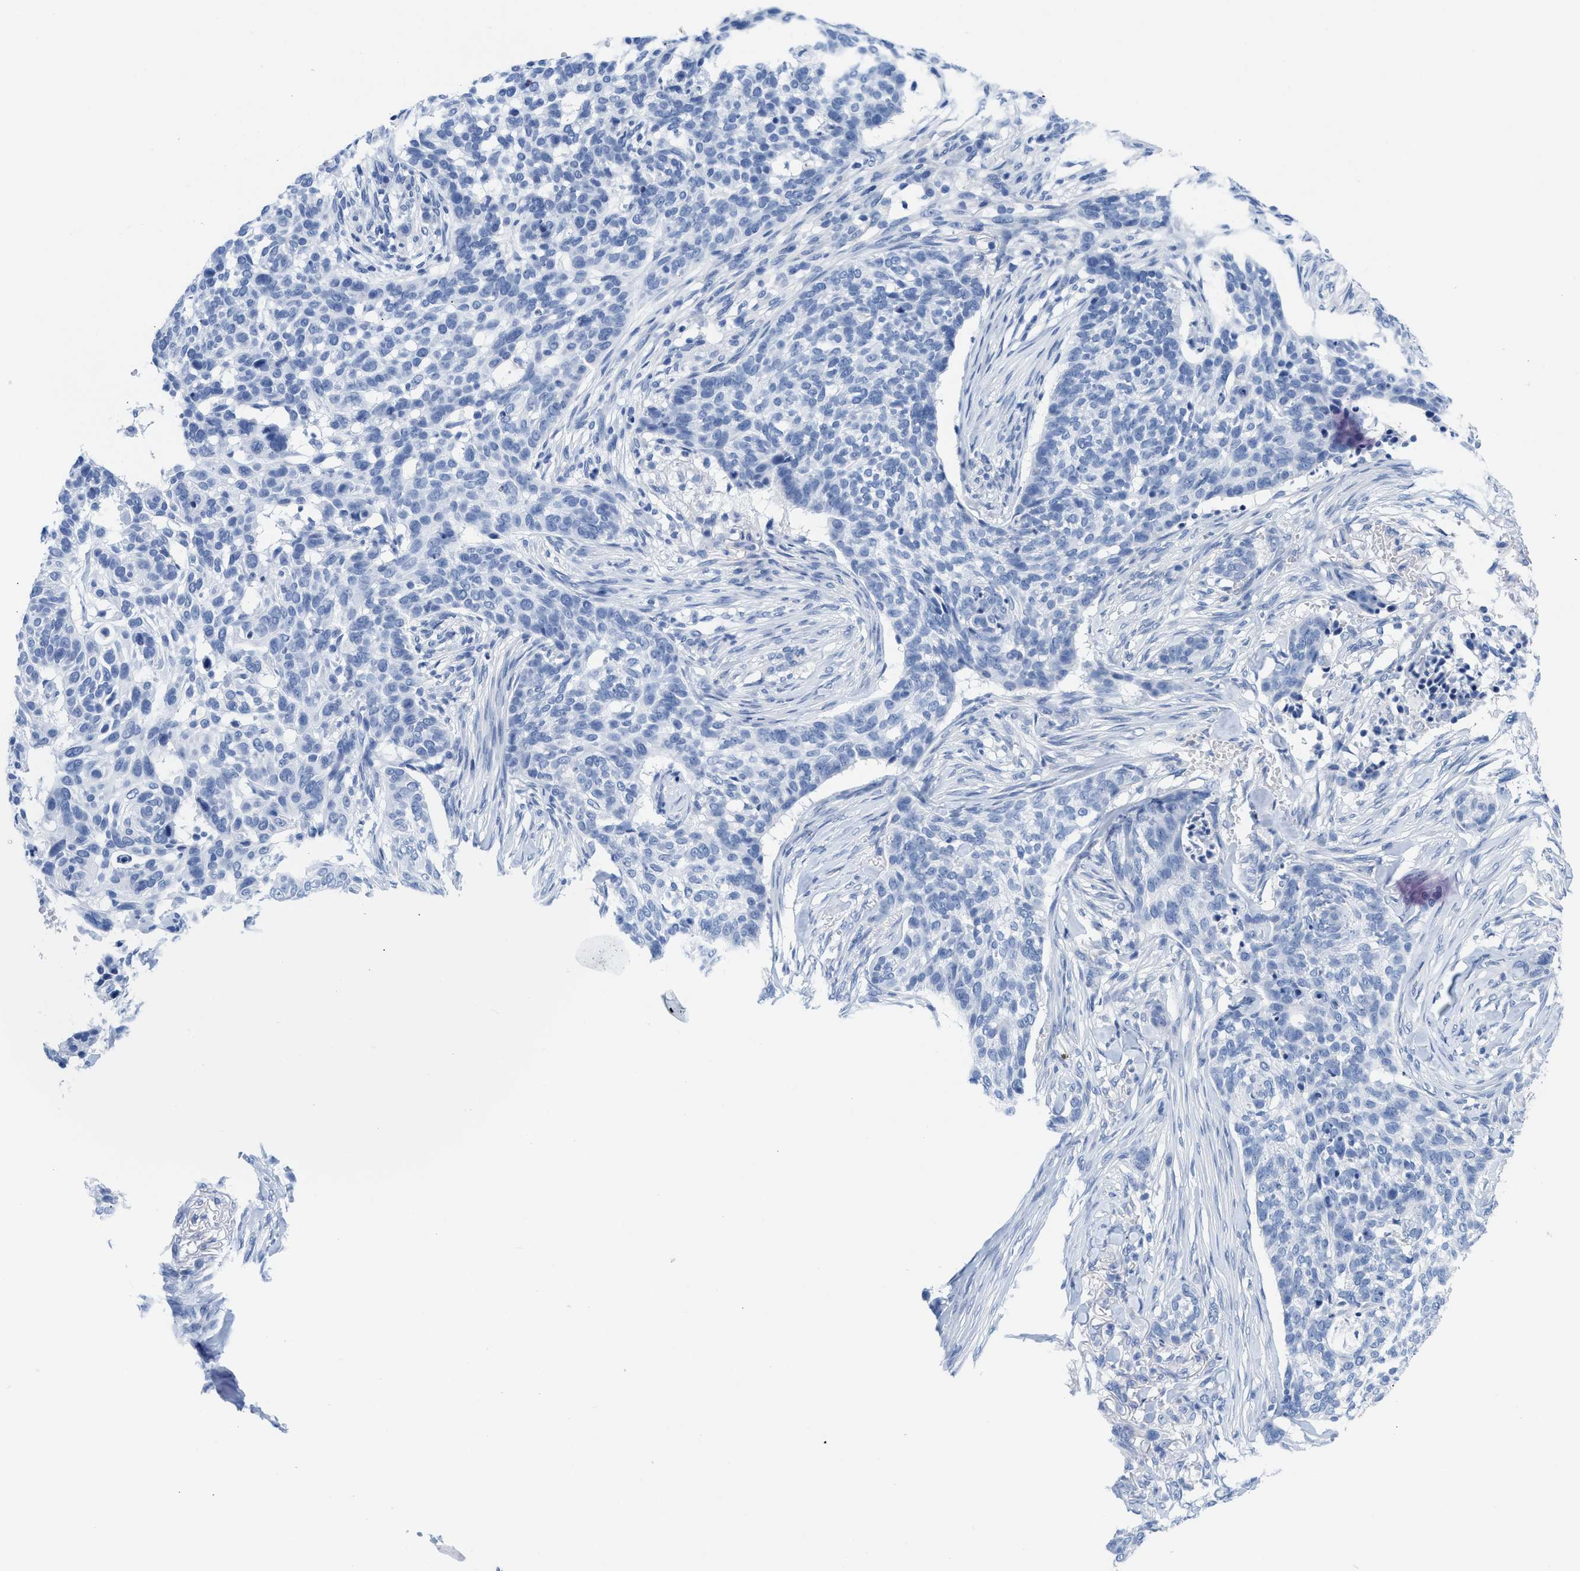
{"staining": {"intensity": "negative", "quantity": "none", "location": "none"}, "tissue": "skin cancer", "cell_type": "Tumor cells", "image_type": "cancer", "snomed": [{"axis": "morphology", "description": "Basal cell carcinoma"}, {"axis": "topography", "description": "Skin"}], "caption": "Tumor cells show no significant expression in skin cancer (basal cell carcinoma). Nuclei are stained in blue.", "gene": "EOGT", "patient": {"sex": "male", "age": 85}}